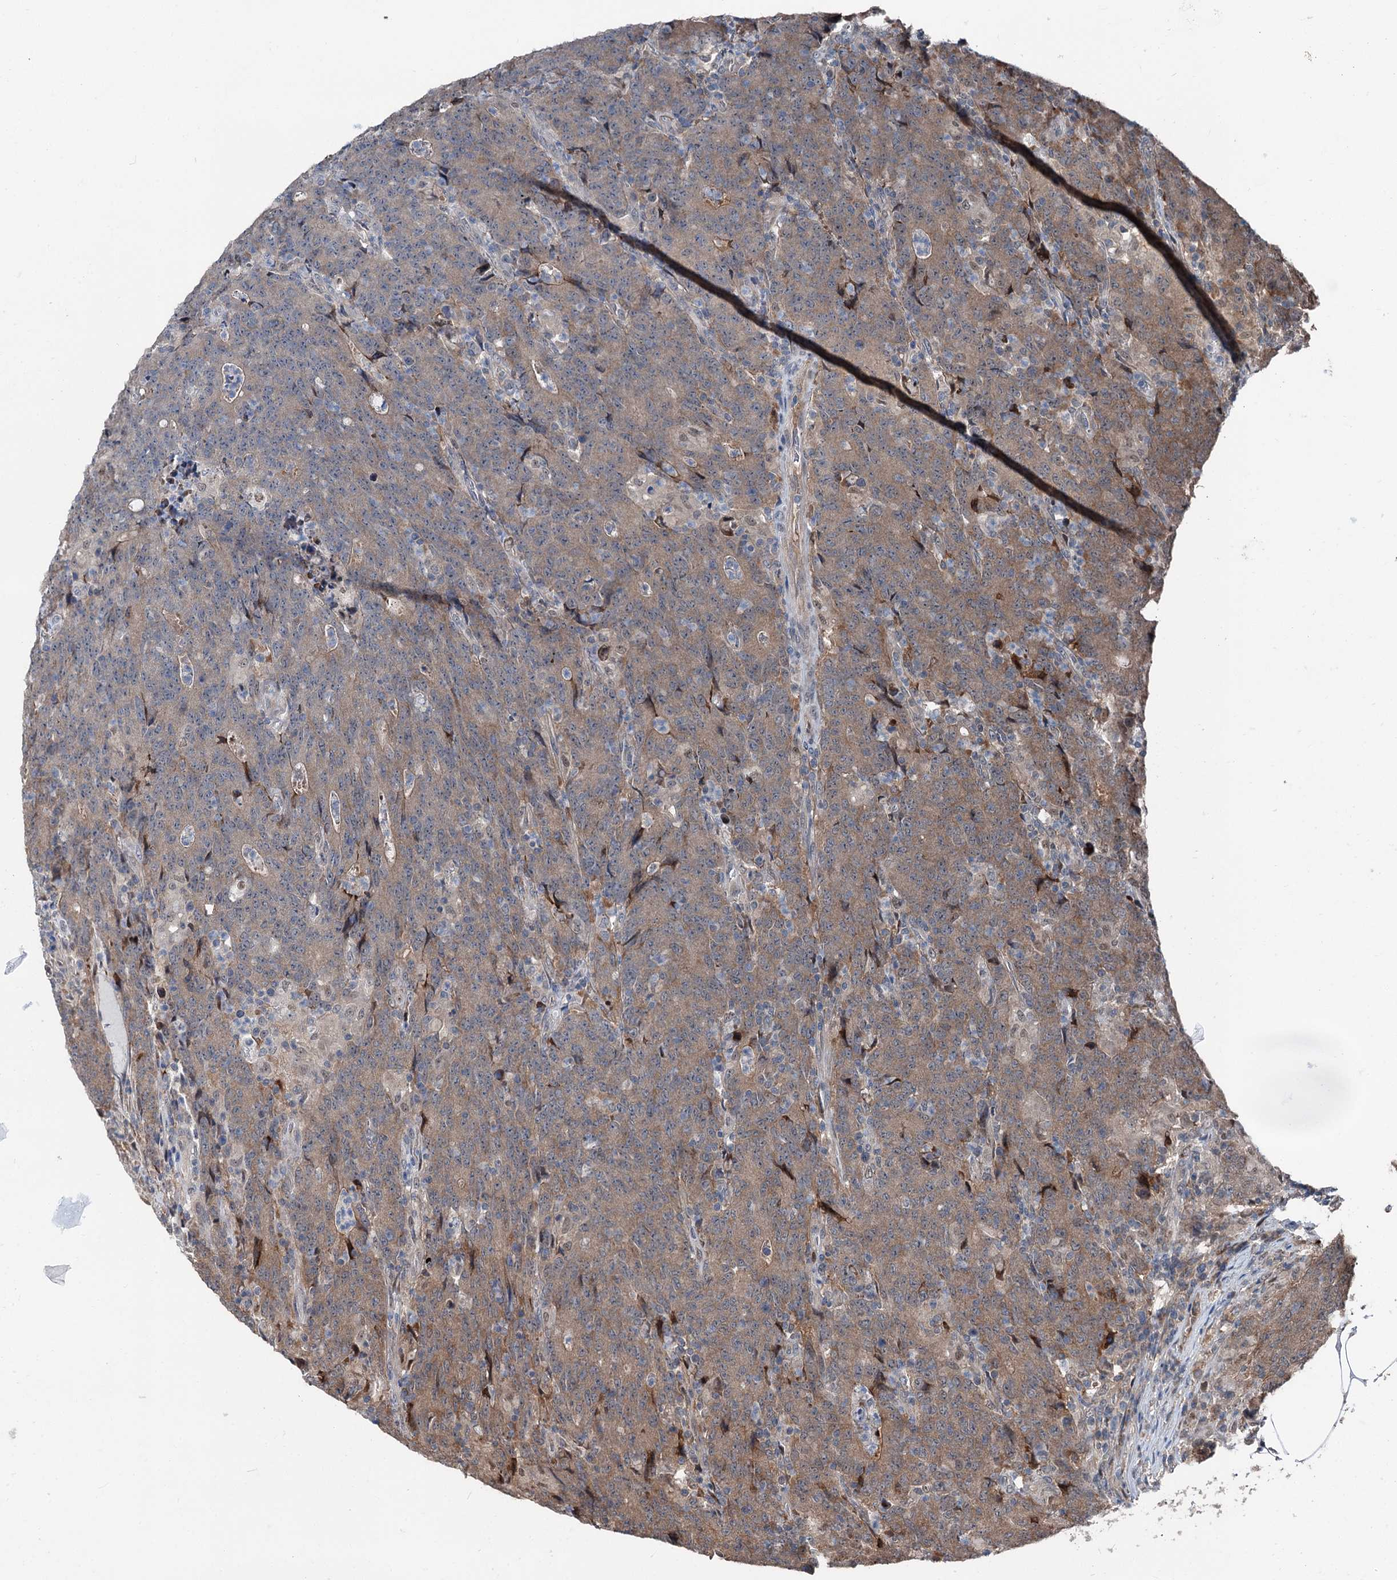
{"staining": {"intensity": "moderate", "quantity": "25%-75%", "location": "cytoplasmic/membranous"}, "tissue": "colorectal cancer", "cell_type": "Tumor cells", "image_type": "cancer", "snomed": [{"axis": "morphology", "description": "Adenocarcinoma, NOS"}, {"axis": "topography", "description": "Colon"}], "caption": "There is medium levels of moderate cytoplasmic/membranous positivity in tumor cells of adenocarcinoma (colorectal), as demonstrated by immunohistochemical staining (brown color).", "gene": "PSMD13", "patient": {"sex": "female", "age": 75}}